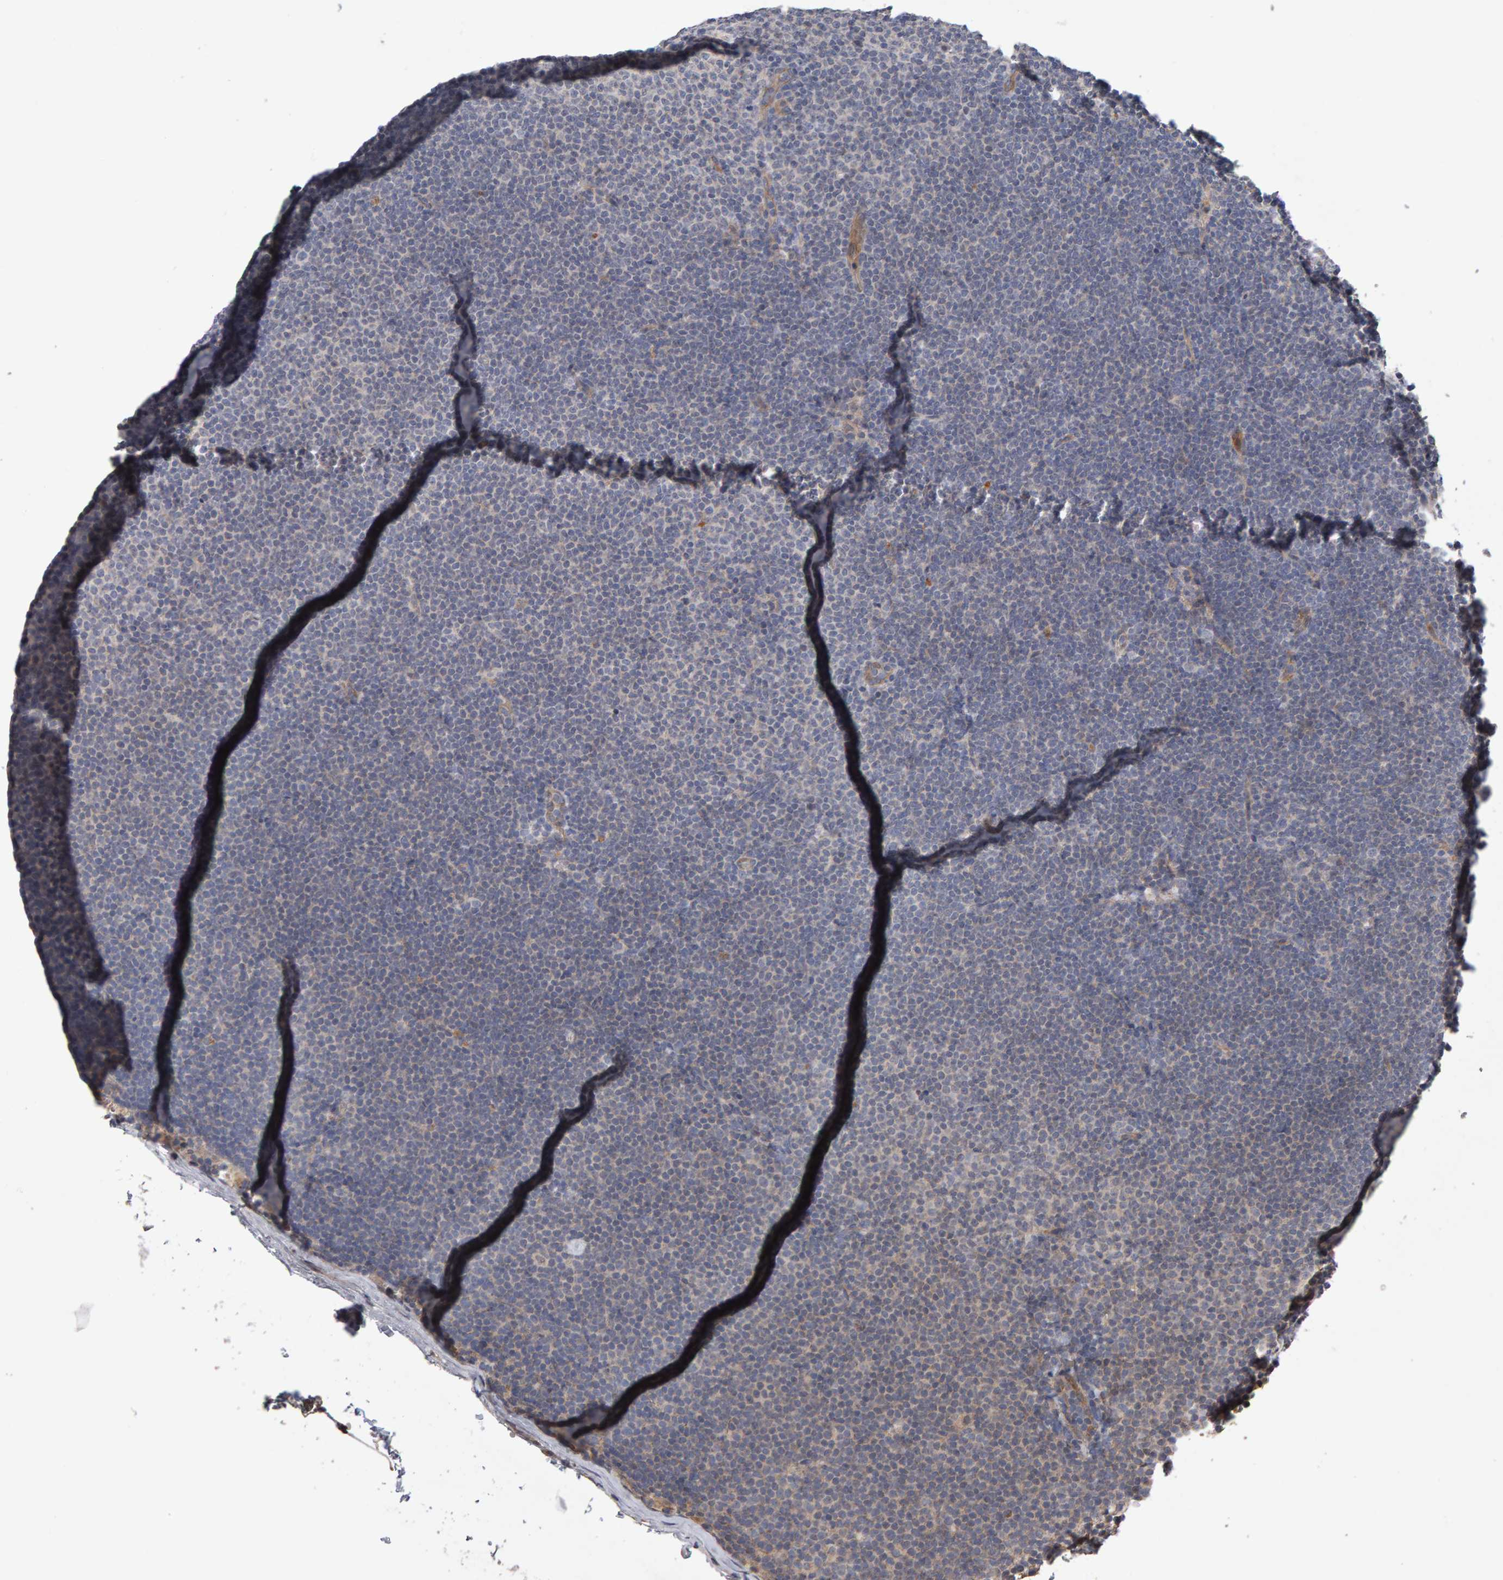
{"staining": {"intensity": "negative", "quantity": "none", "location": "none"}, "tissue": "lymphoma", "cell_type": "Tumor cells", "image_type": "cancer", "snomed": [{"axis": "morphology", "description": "Malignant lymphoma, non-Hodgkin's type, Low grade"}, {"axis": "topography", "description": "Lymph node"}], "caption": "The immunohistochemistry (IHC) image has no significant positivity in tumor cells of lymphoma tissue.", "gene": "COASY", "patient": {"sex": "female", "age": 53}}